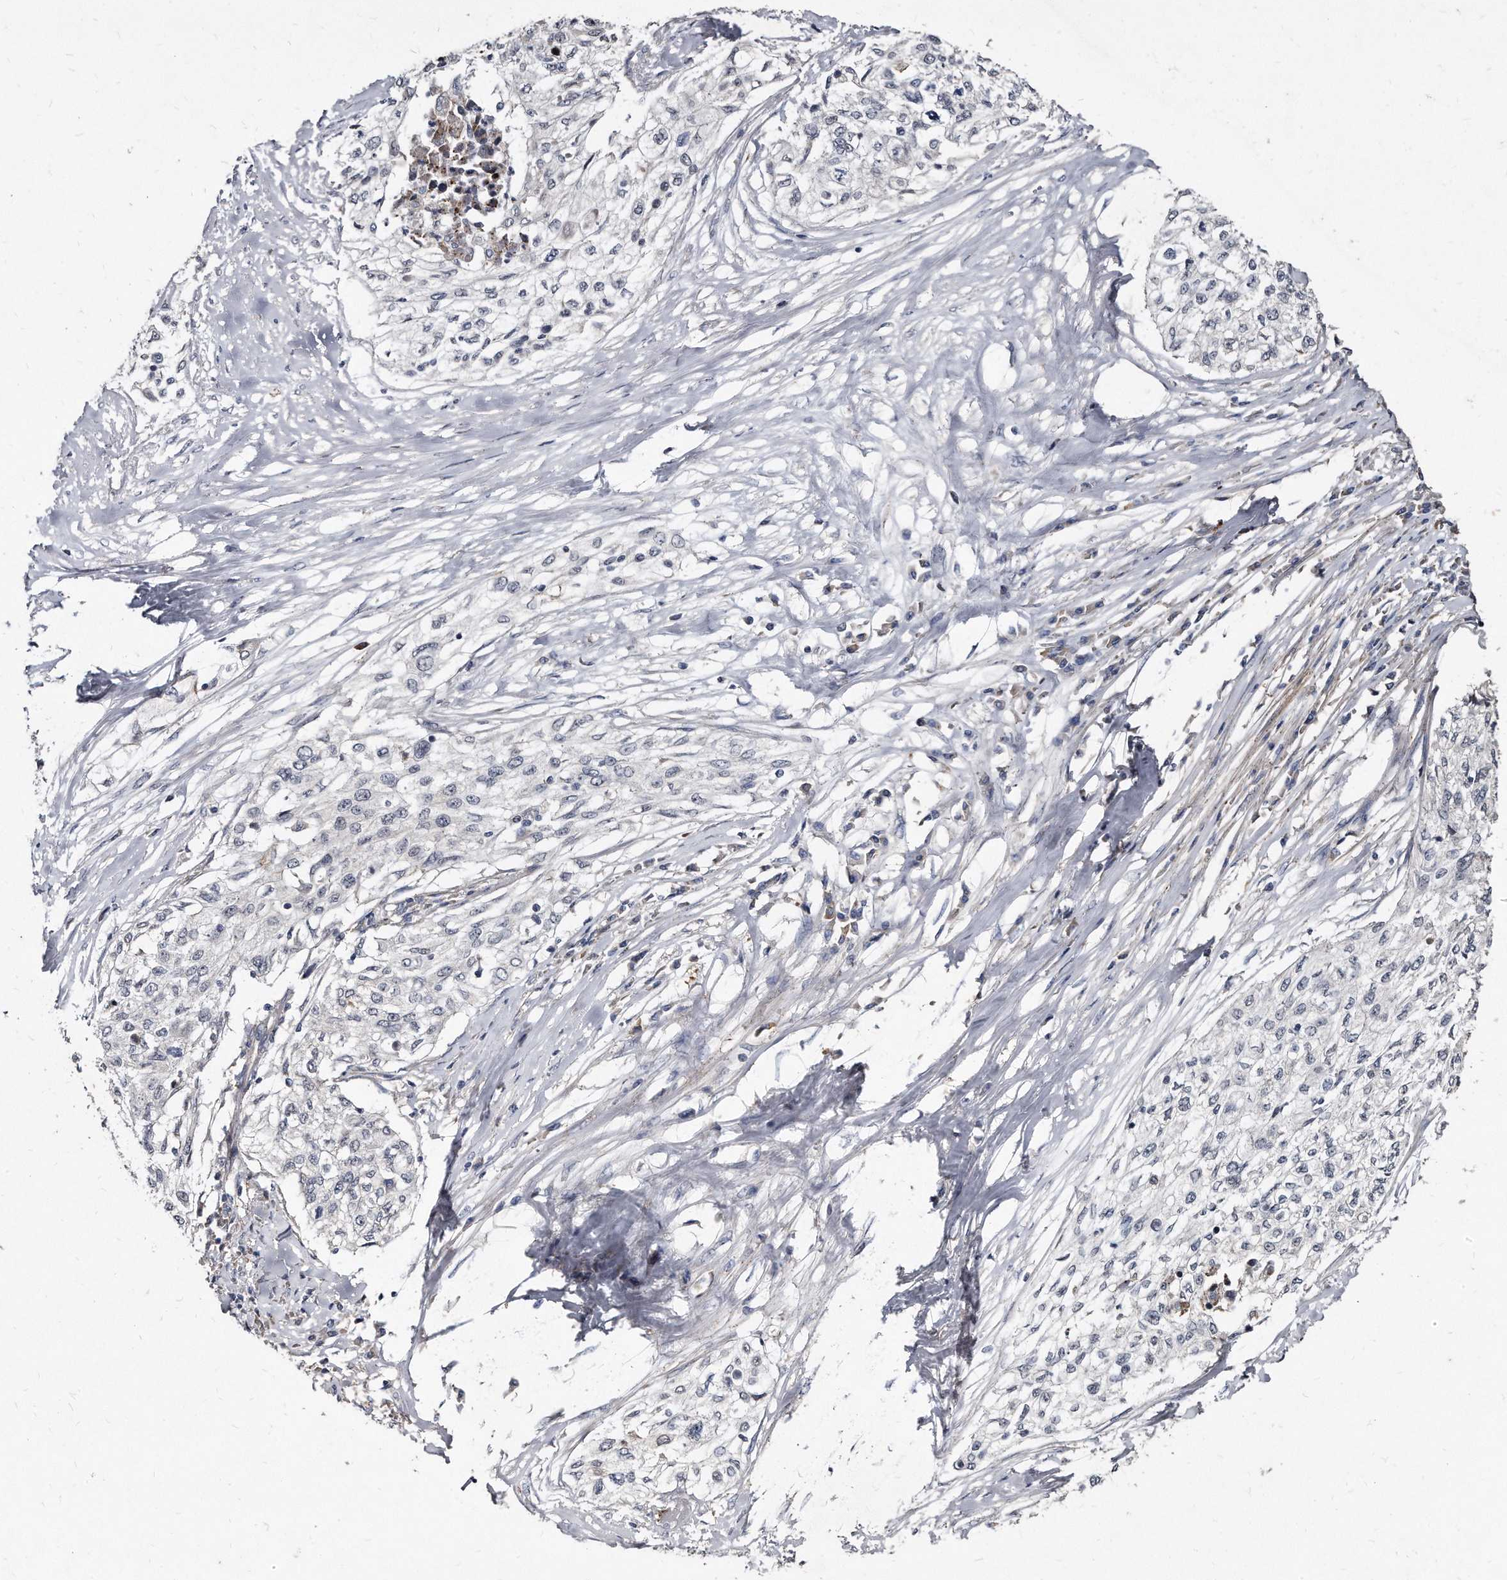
{"staining": {"intensity": "negative", "quantity": "none", "location": "none"}, "tissue": "cervical cancer", "cell_type": "Tumor cells", "image_type": "cancer", "snomed": [{"axis": "morphology", "description": "Squamous cell carcinoma, NOS"}, {"axis": "topography", "description": "Cervix"}], "caption": "Immunohistochemical staining of cervical cancer (squamous cell carcinoma) shows no significant expression in tumor cells. (Stains: DAB immunohistochemistry (IHC) with hematoxylin counter stain, Microscopy: brightfield microscopy at high magnification).", "gene": "KLHDC3", "patient": {"sex": "female", "age": 57}}